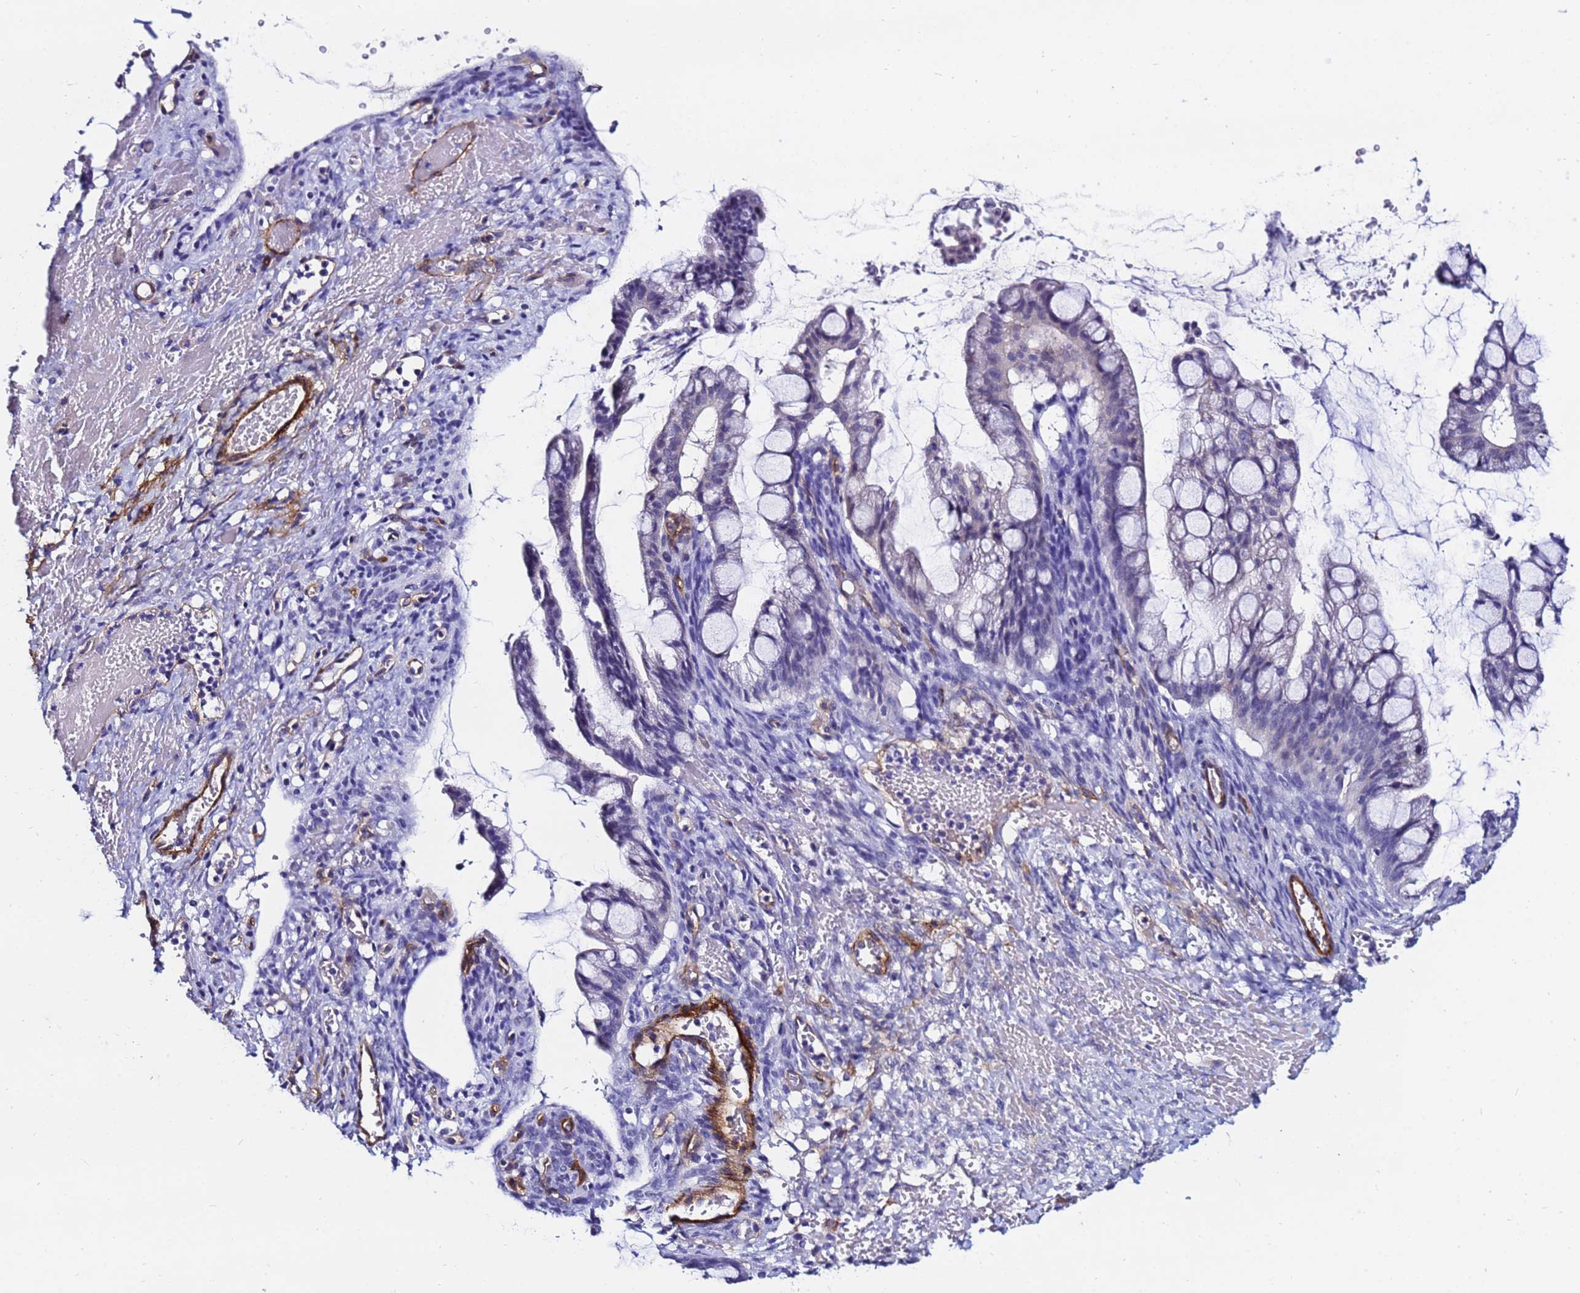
{"staining": {"intensity": "negative", "quantity": "none", "location": "none"}, "tissue": "ovarian cancer", "cell_type": "Tumor cells", "image_type": "cancer", "snomed": [{"axis": "morphology", "description": "Cystadenocarcinoma, mucinous, NOS"}, {"axis": "topography", "description": "Ovary"}], "caption": "The histopathology image reveals no significant expression in tumor cells of ovarian cancer. (DAB IHC, high magnification).", "gene": "DEFB104A", "patient": {"sex": "female", "age": 73}}